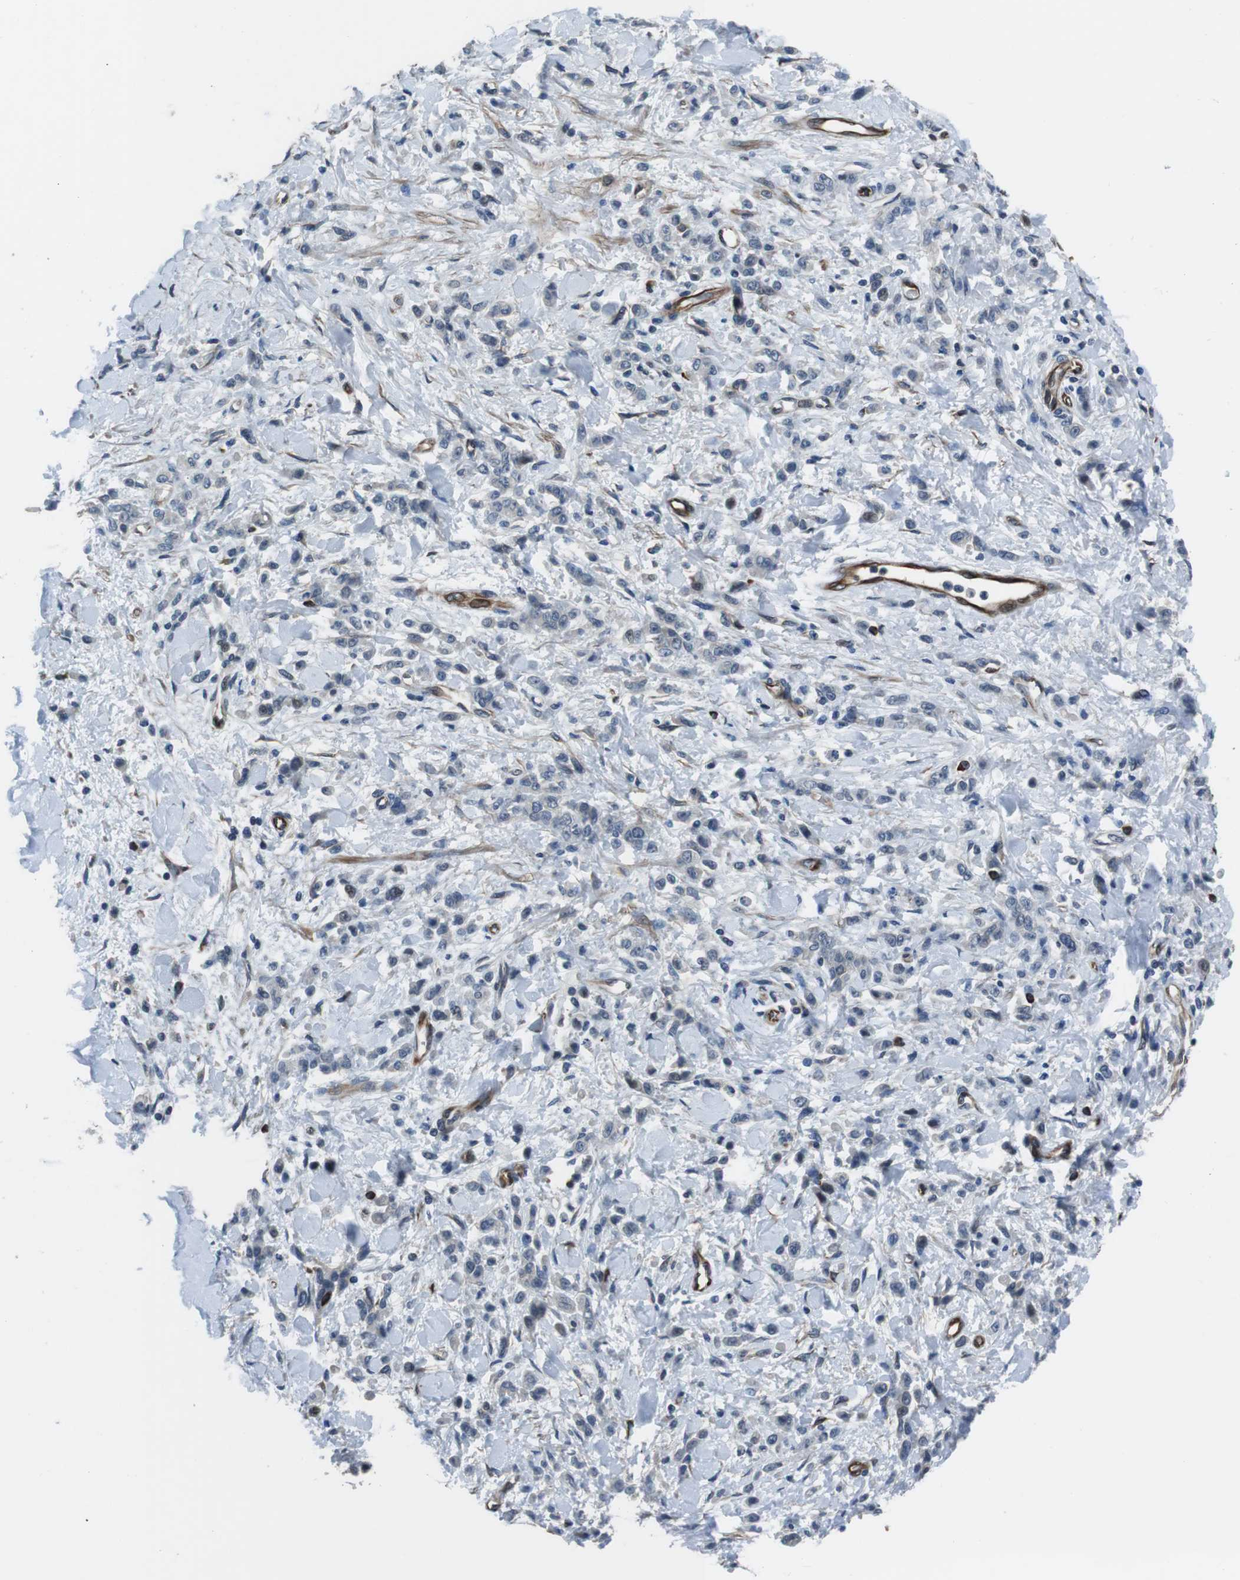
{"staining": {"intensity": "negative", "quantity": "none", "location": "none"}, "tissue": "stomach cancer", "cell_type": "Tumor cells", "image_type": "cancer", "snomed": [{"axis": "morphology", "description": "Normal tissue, NOS"}, {"axis": "morphology", "description": "Adenocarcinoma, NOS"}, {"axis": "topography", "description": "Stomach"}], "caption": "Immunohistochemistry image of human stomach cancer (adenocarcinoma) stained for a protein (brown), which displays no staining in tumor cells. (DAB (3,3'-diaminobenzidine) IHC with hematoxylin counter stain).", "gene": "LRRC49", "patient": {"sex": "male", "age": 82}}